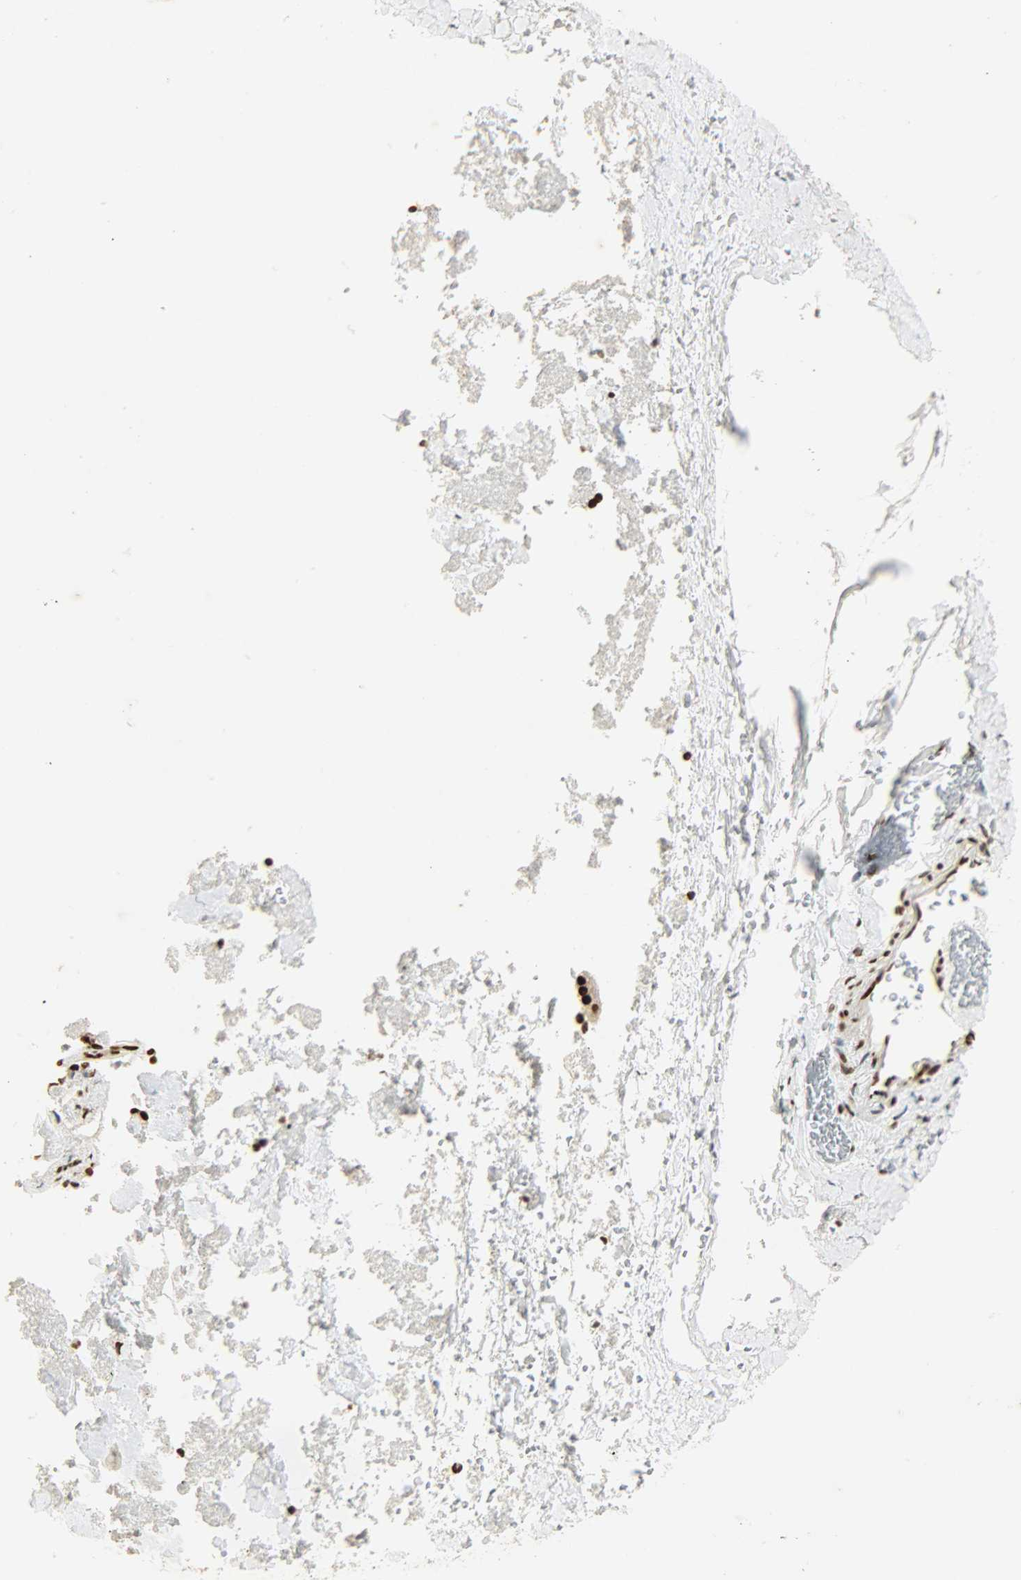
{"staining": {"intensity": "moderate", "quantity": ">75%", "location": "nuclear"}, "tissue": "adrenal gland", "cell_type": "Glandular cells", "image_type": "normal", "snomed": [{"axis": "morphology", "description": "Normal tissue, NOS"}, {"axis": "topography", "description": "Adrenal gland"}], "caption": "Immunohistochemistry (IHC) of benign human adrenal gland demonstrates medium levels of moderate nuclear positivity in about >75% of glandular cells.", "gene": "KHDRBS1", "patient": {"sex": "female", "age": 44}}